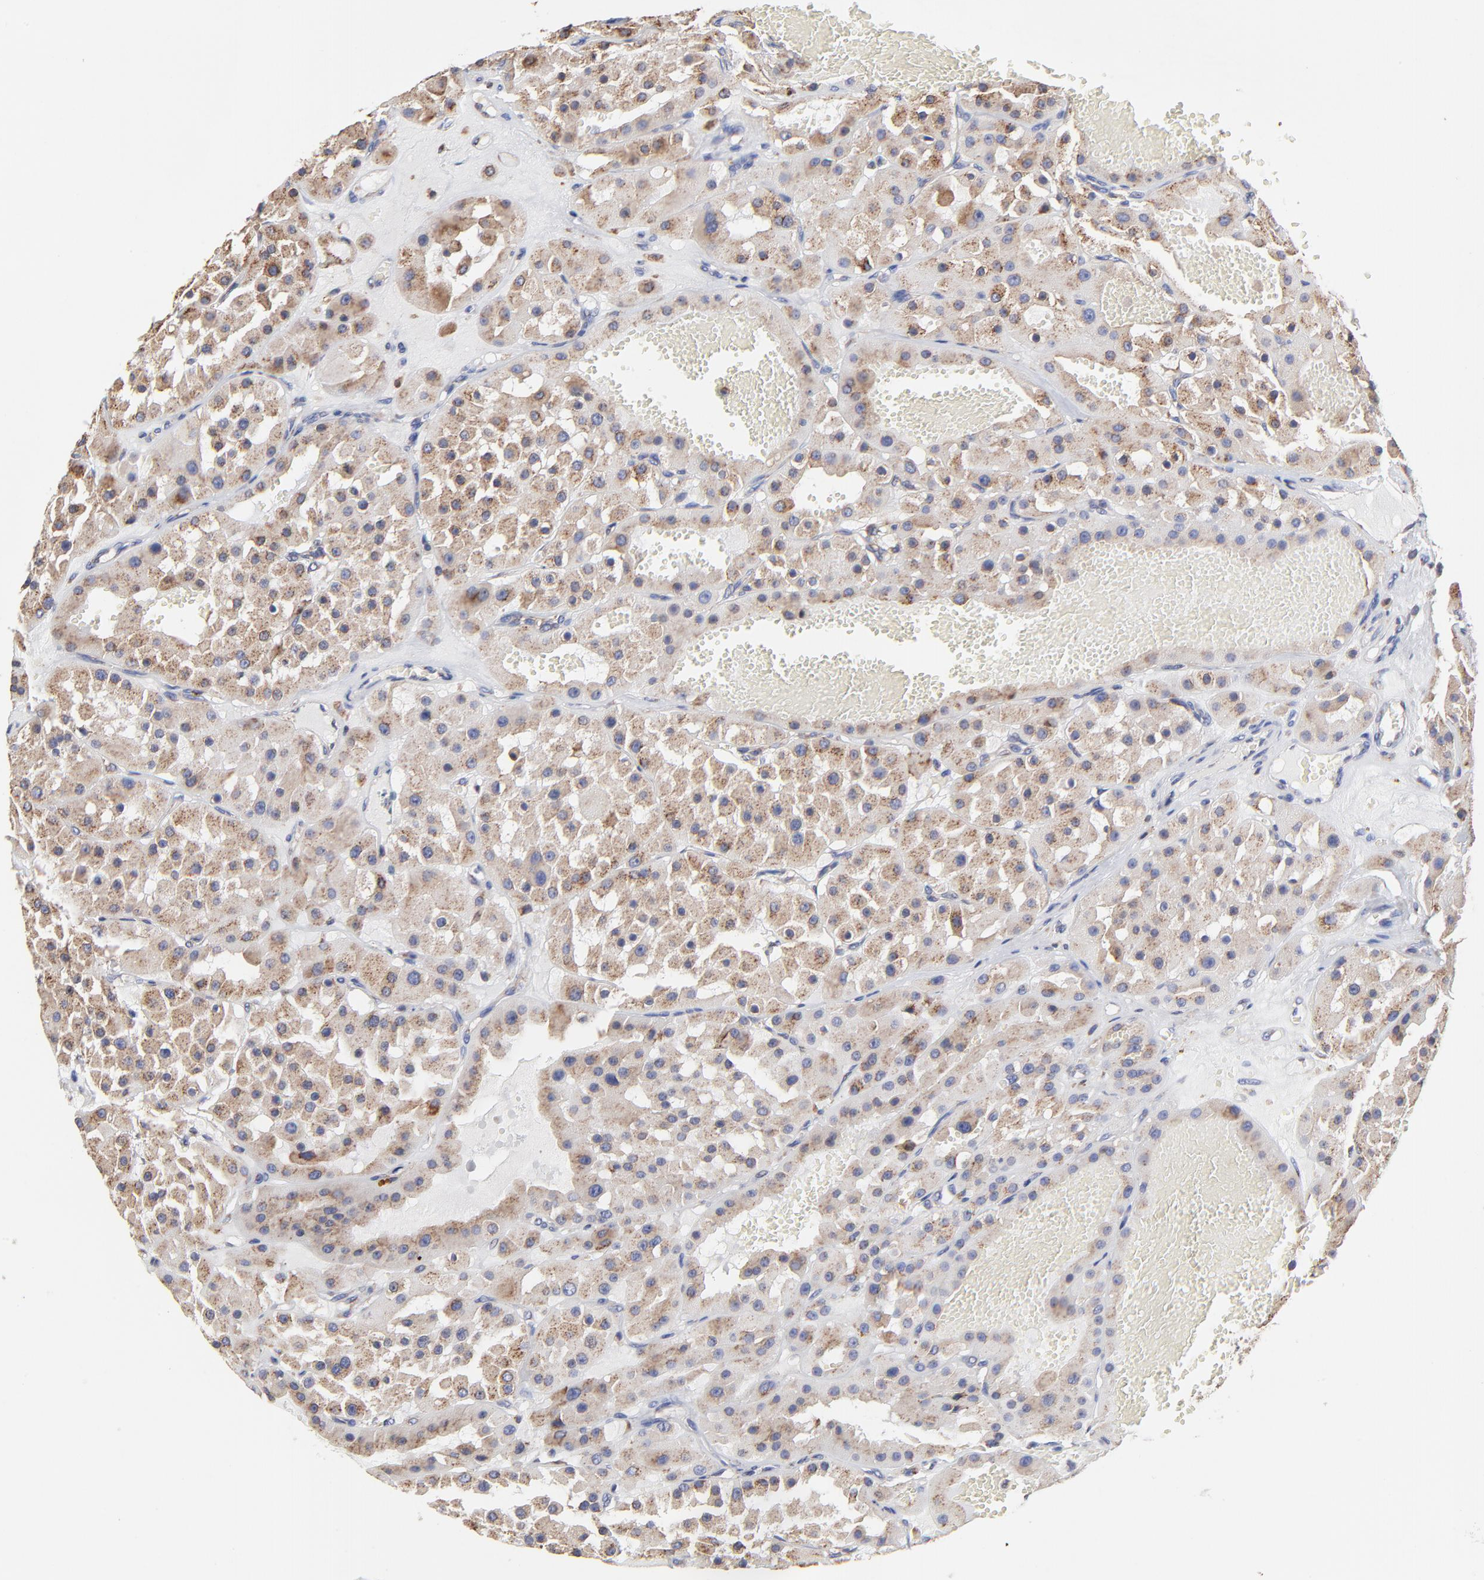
{"staining": {"intensity": "weak", "quantity": ">75%", "location": "cytoplasmic/membranous"}, "tissue": "renal cancer", "cell_type": "Tumor cells", "image_type": "cancer", "snomed": [{"axis": "morphology", "description": "Adenocarcinoma, uncertain malignant potential"}, {"axis": "topography", "description": "Kidney"}], "caption": "Protein analysis of renal cancer (adenocarcinoma,  uncertain malignant potential) tissue reveals weak cytoplasmic/membranous positivity in about >75% of tumor cells.", "gene": "LMAN1", "patient": {"sex": "male", "age": 63}}